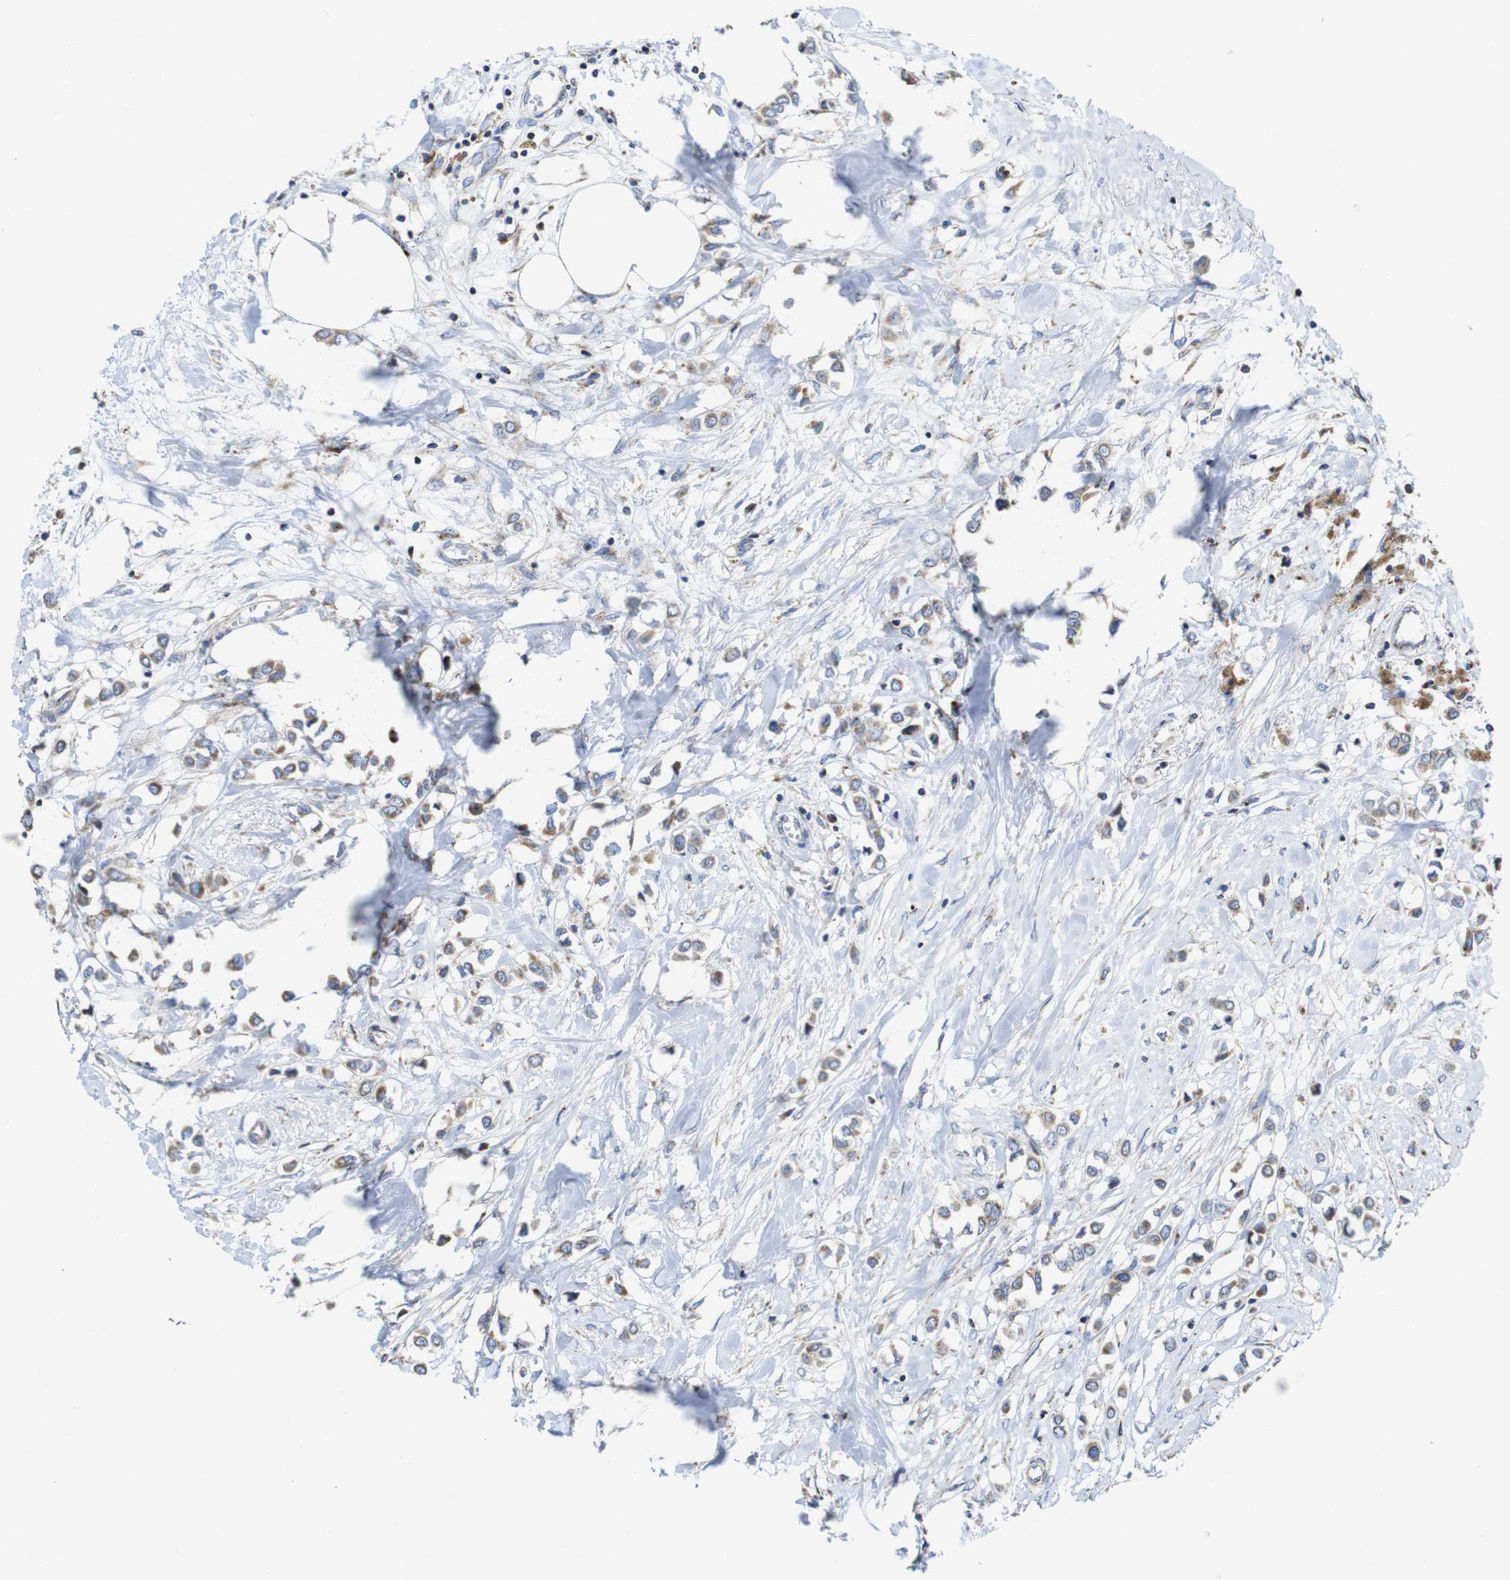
{"staining": {"intensity": "weak", "quantity": ">75%", "location": "cytoplasmic/membranous"}, "tissue": "breast cancer", "cell_type": "Tumor cells", "image_type": "cancer", "snomed": [{"axis": "morphology", "description": "Lobular carcinoma"}, {"axis": "topography", "description": "Breast"}], "caption": "A brown stain highlights weak cytoplasmic/membranous expression of a protein in human breast lobular carcinoma tumor cells. (DAB IHC with brightfield microscopy, high magnification).", "gene": "TMEM192", "patient": {"sex": "female", "age": 51}}